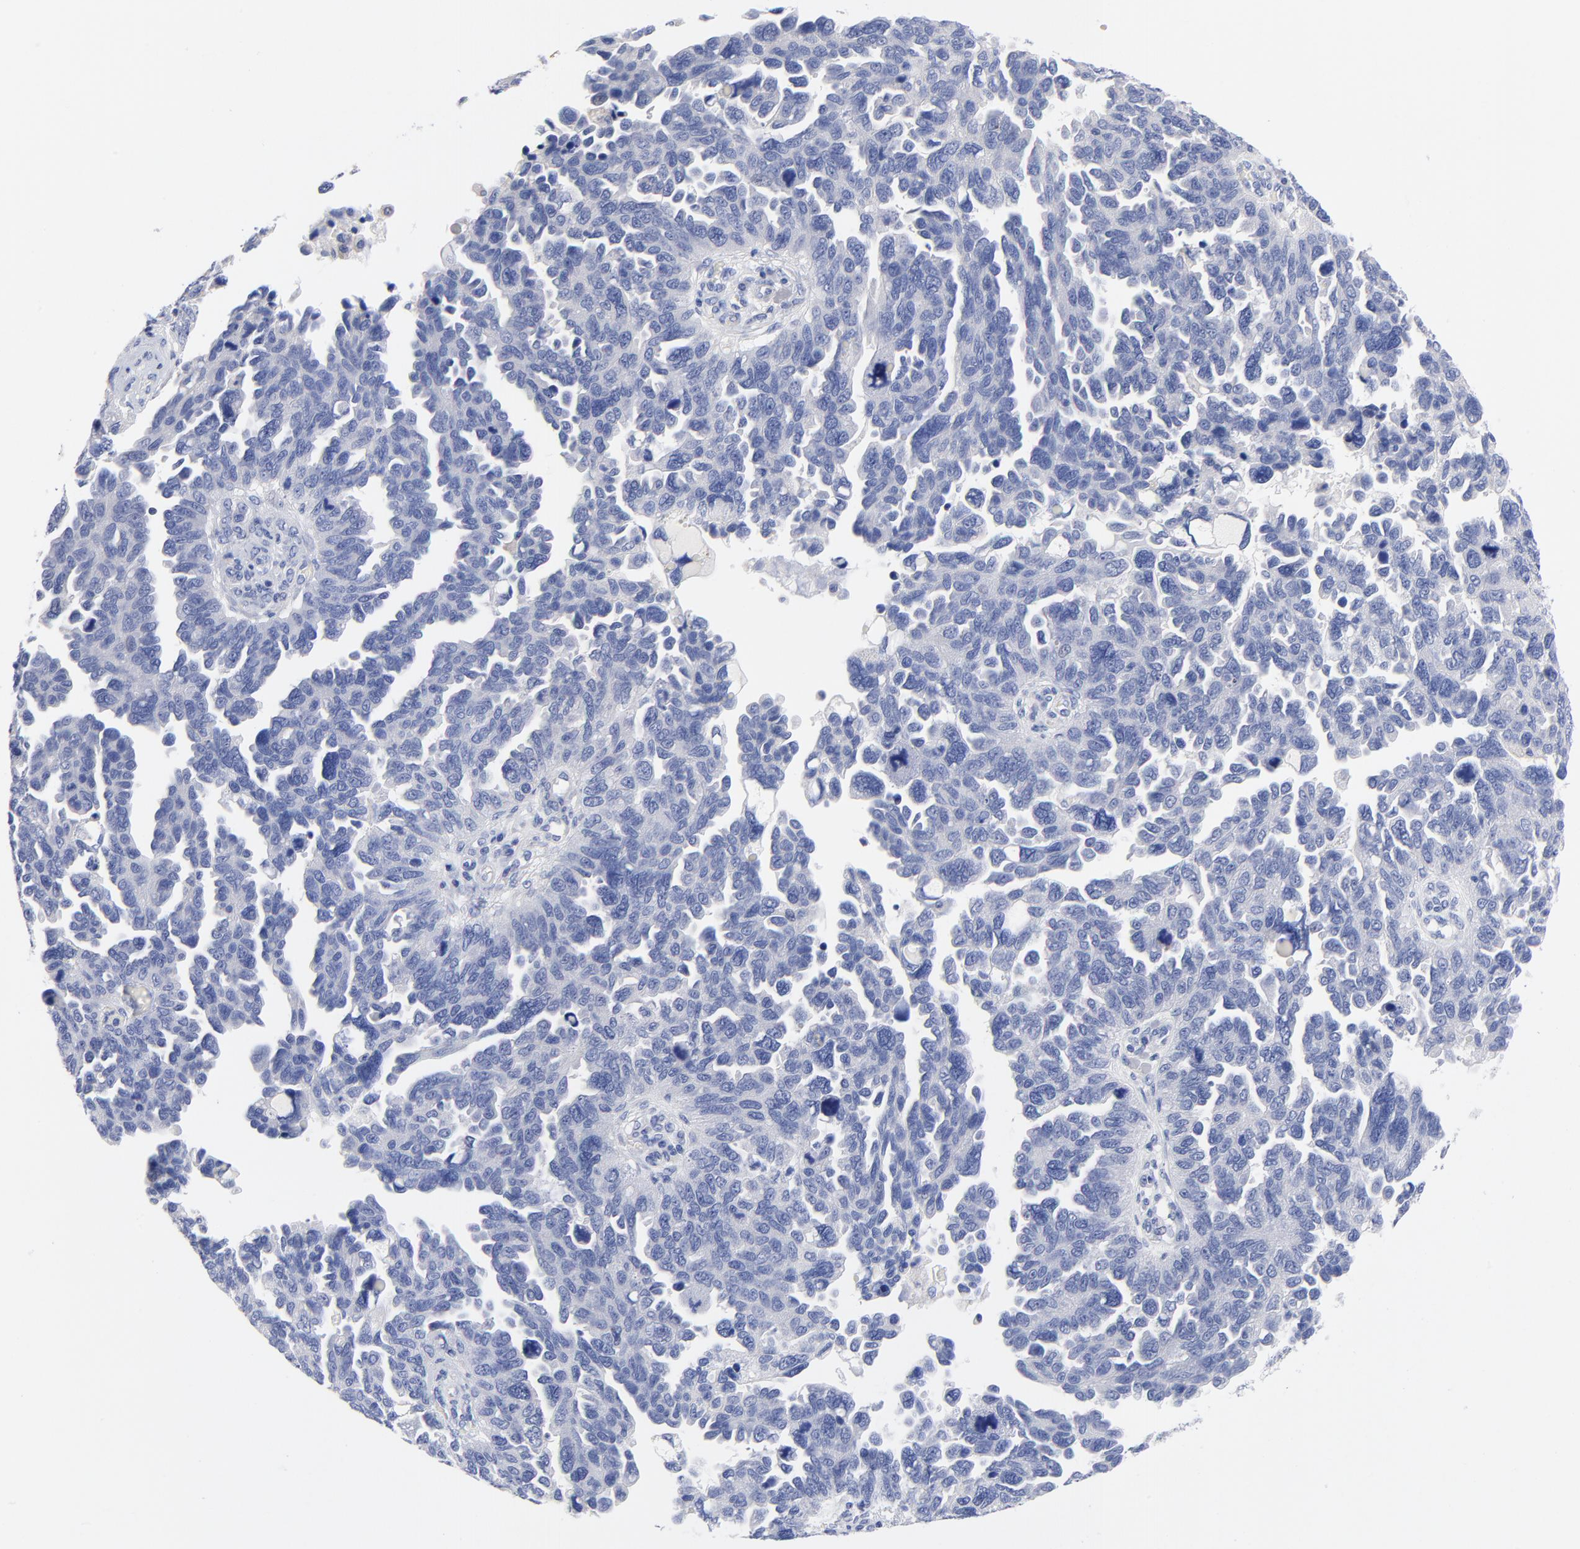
{"staining": {"intensity": "negative", "quantity": "none", "location": "none"}, "tissue": "ovarian cancer", "cell_type": "Tumor cells", "image_type": "cancer", "snomed": [{"axis": "morphology", "description": "Cystadenocarcinoma, serous, NOS"}, {"axis": "topography", "description": "Ovary"}], "caption": "There is no significant positivity in tumor cells of serous cystadenocarcinoma (ovarian).", "gene": "FBXO10", "patient": {"sex": "female", "age": 64}}